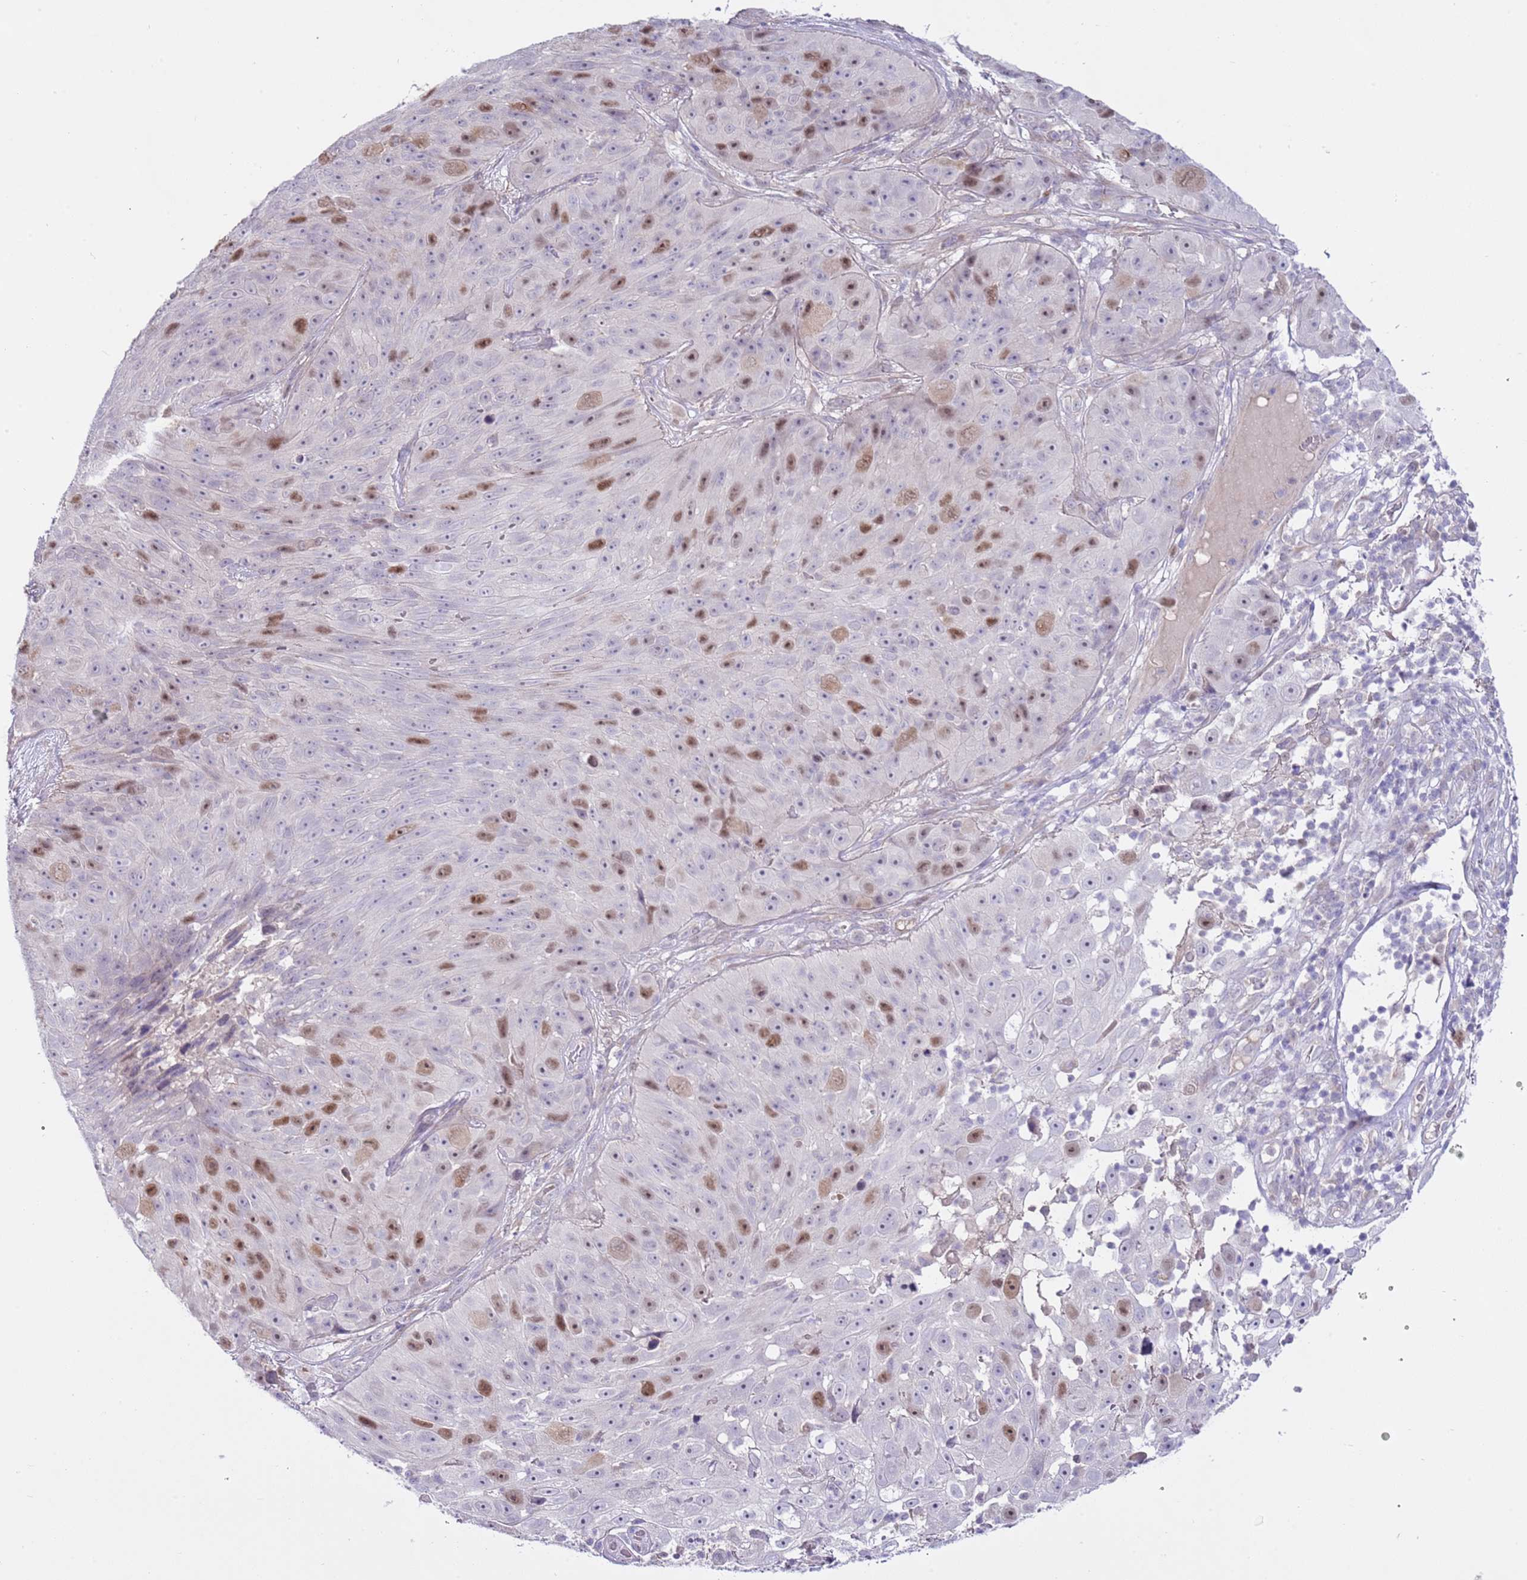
{"staining": {"intensity": "moderate", "quantity": "25%-75%", "location": "nuclear"}, "tissue": "skin cancer", "cell_type": "Tumor cells", "image_type": "cancer", "snomed": [{"axis": "morphology", "description": "Squamous cell carcinoma, NOS"}, {"axis": "topography", "description": "Skin"}], "caption": "The immunohistochemical stain shows moderate nuclear positivity in tumor cells of skin cancer (squamous cell carcinoma) tissue.", "gene": "FBRSL1", "patient": {"sex": "female", "age": 87}}